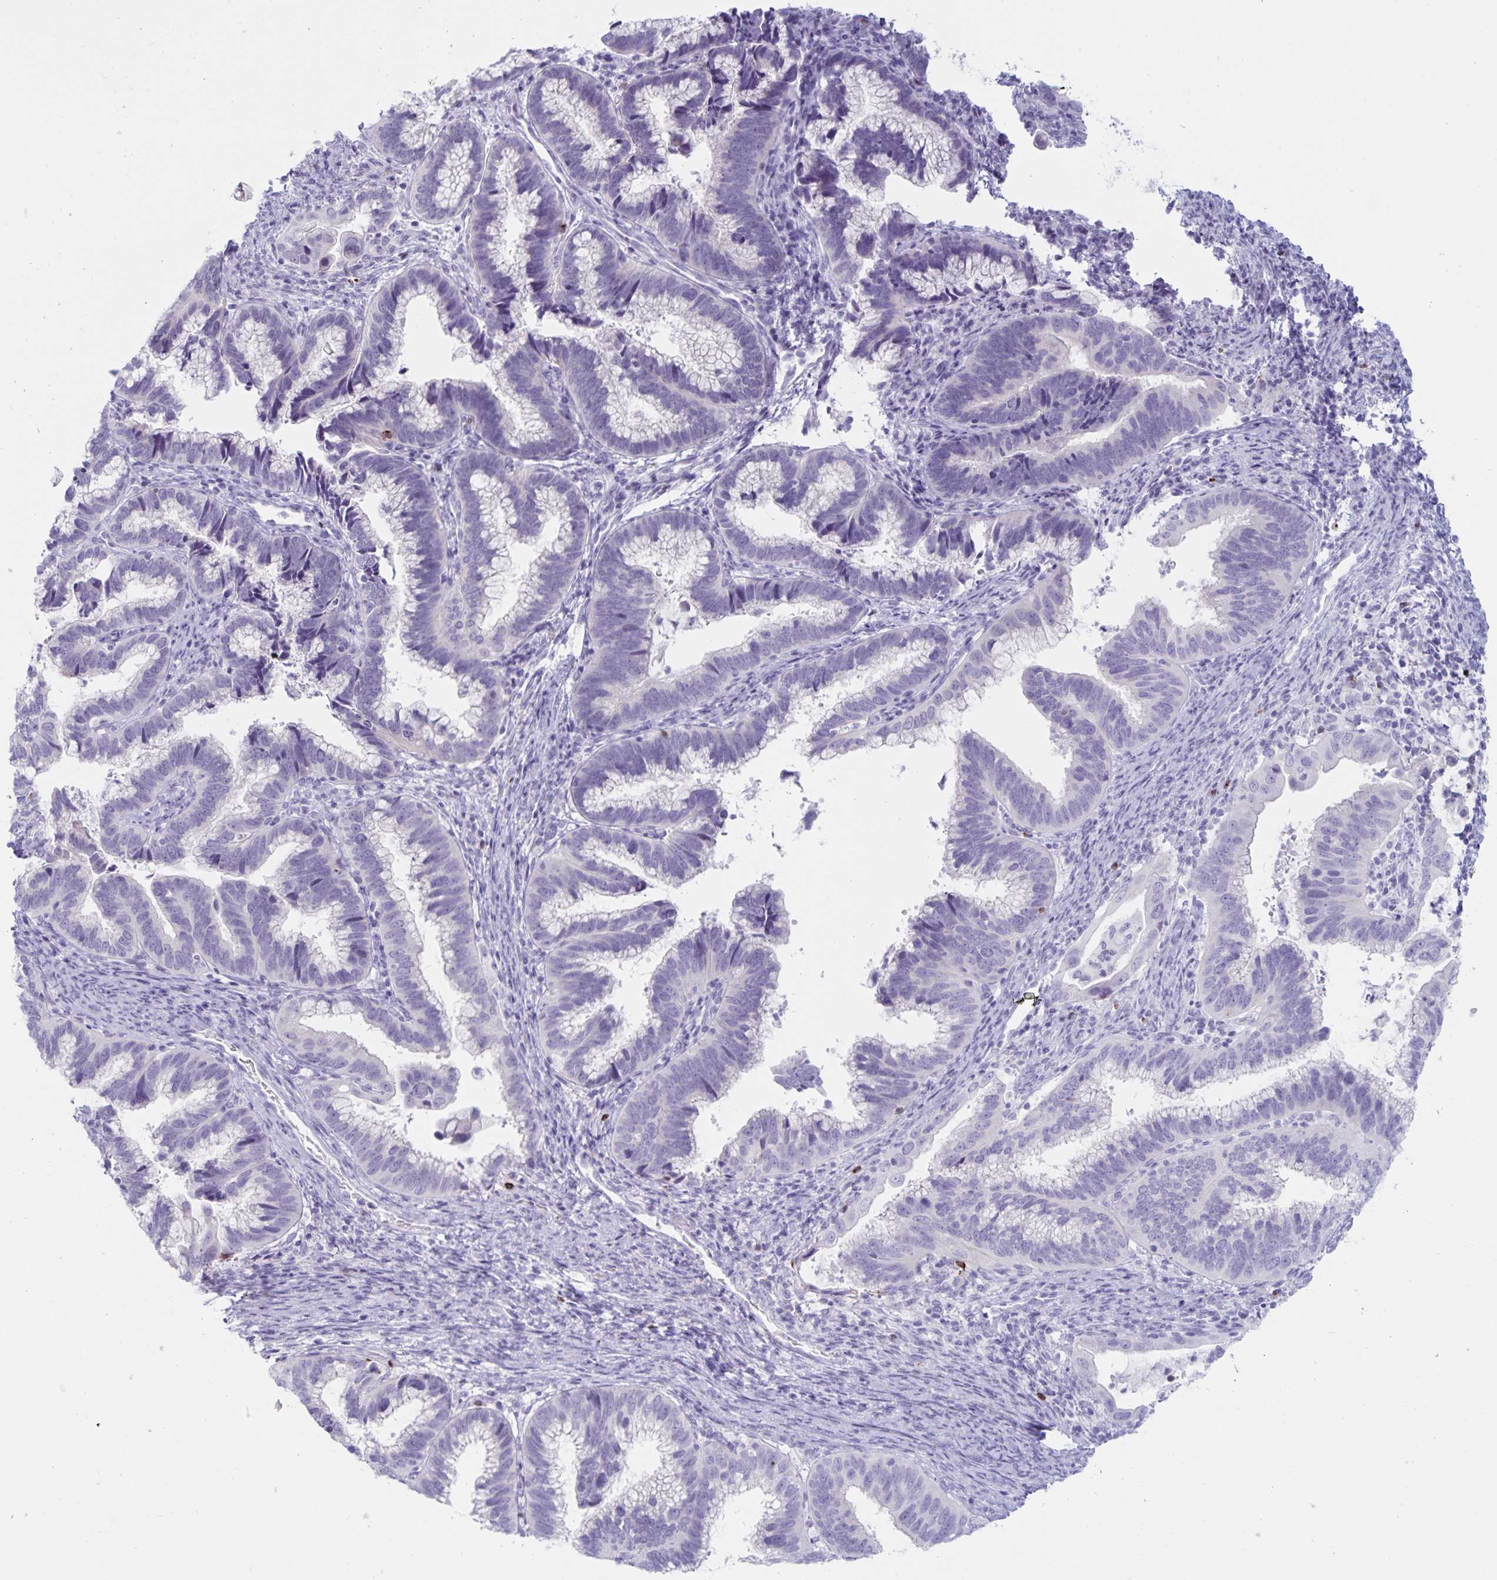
{"staining": {"intensity": "negative", "quantity": "none", "location": "none"}, "tissue": "cervical cancer", "cell_type": "Tumor cells", "image_type": "cancer", "snomed": [{"axis": "morphology", "description": "Adenocarcinoma, NOS"}, {"axis": "topography", "description": "Cervix"}], "caption": "Image shows no significant protein expression in tumor cells of cervical cancer.", "gene": "GNLY", "patient": {"sex": "female", "age": 61}}